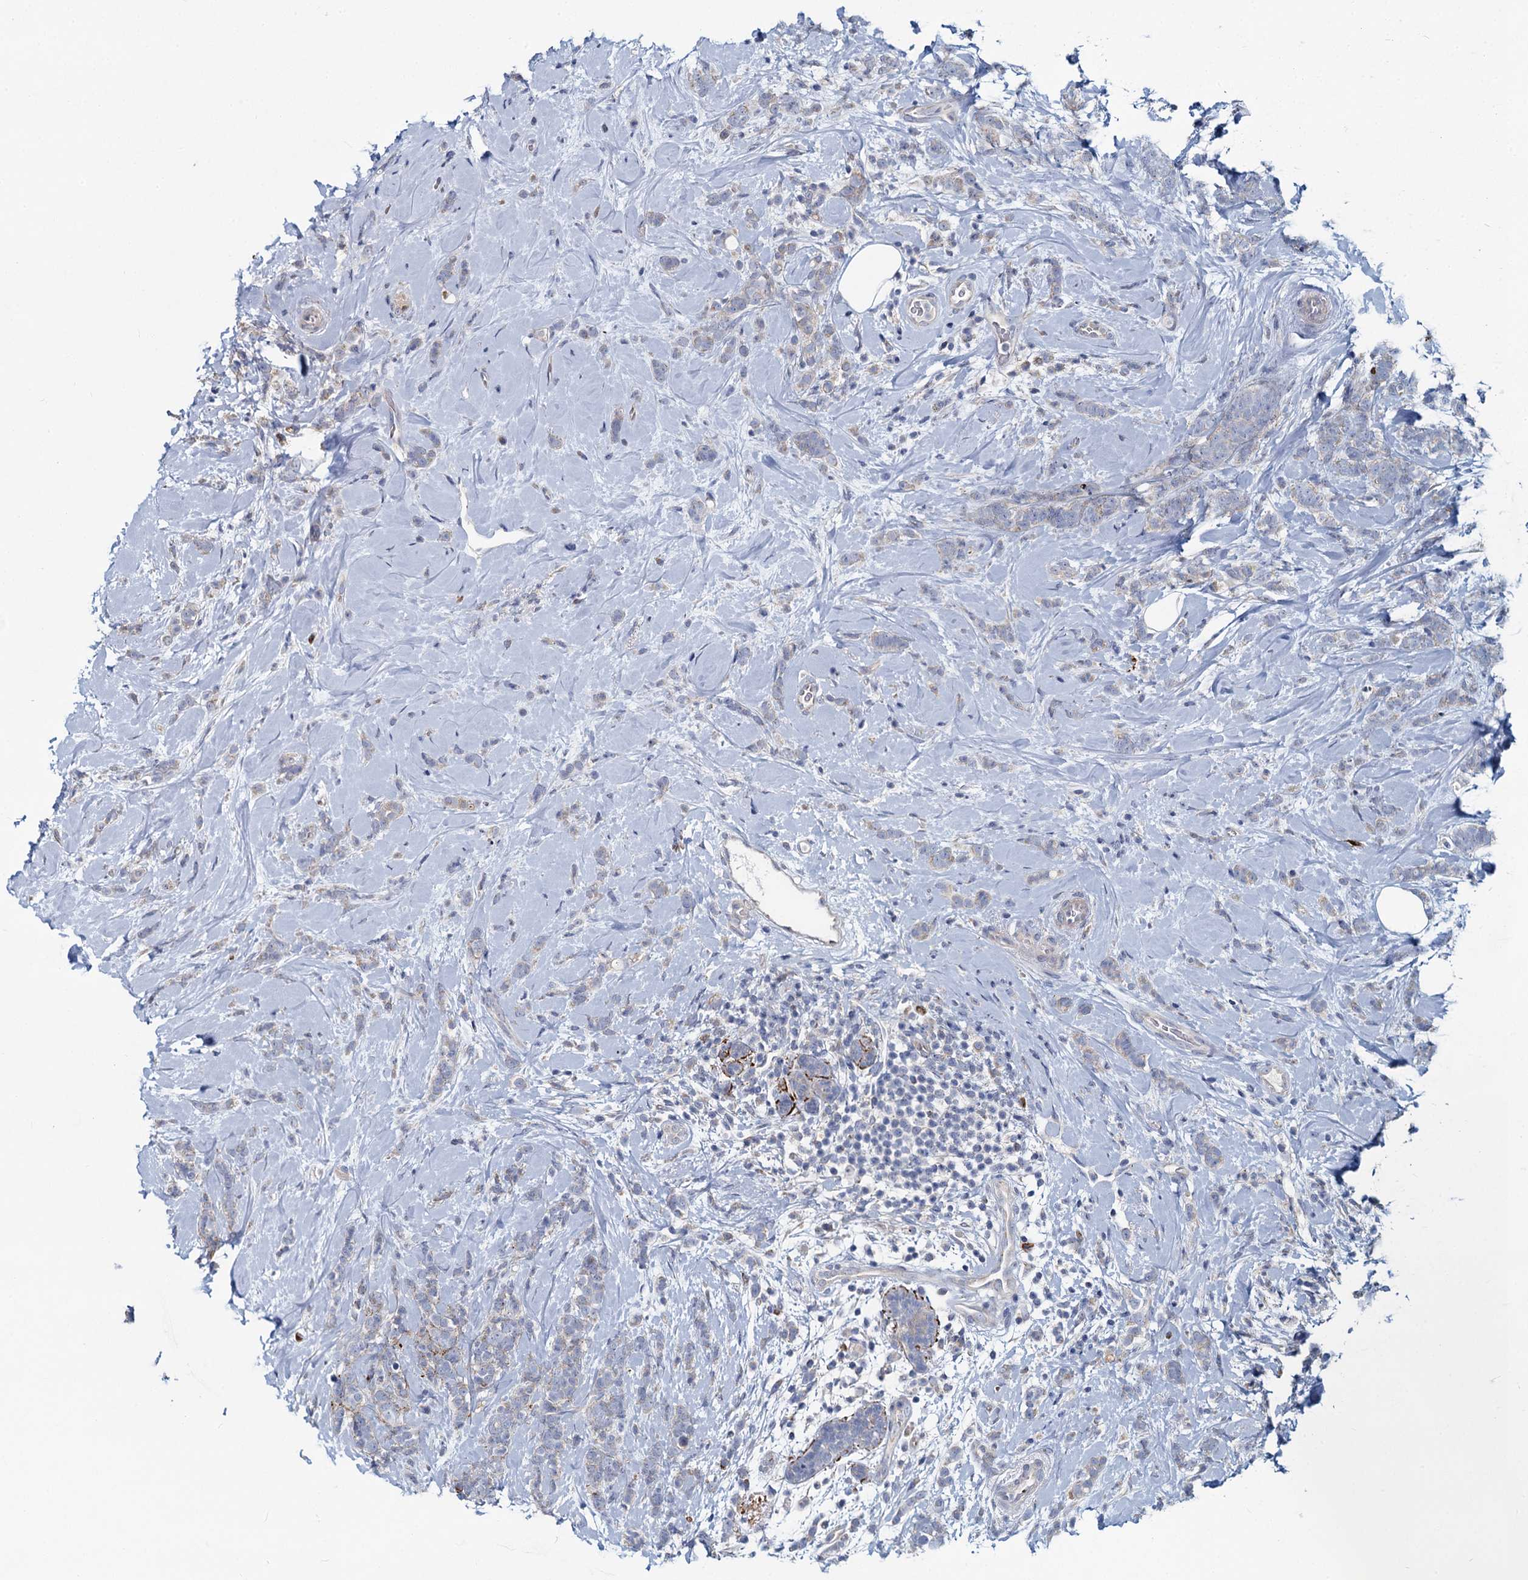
{"staining": {"intensity": "weak", "quantity": "<25%", "location": "cytoplasmic/membranous"}, "tissue": "breast cancer", "cell_type": "Tumor cells", "image_type": "cancer", "snomed": [{"axis": "morphology", "description": "Lobular carcinoma"}, {"axis": "topography", "description": "Breast"}], "caption": "An immunohistochemistry (IHC) photomicrograph of lobular carcinoma (breast) is shown. There is no staining in tumor cells of lobular carcinoma (breast).", "gene": "DCUN1D2", "patient": {"sex": "female", "age": 58}}